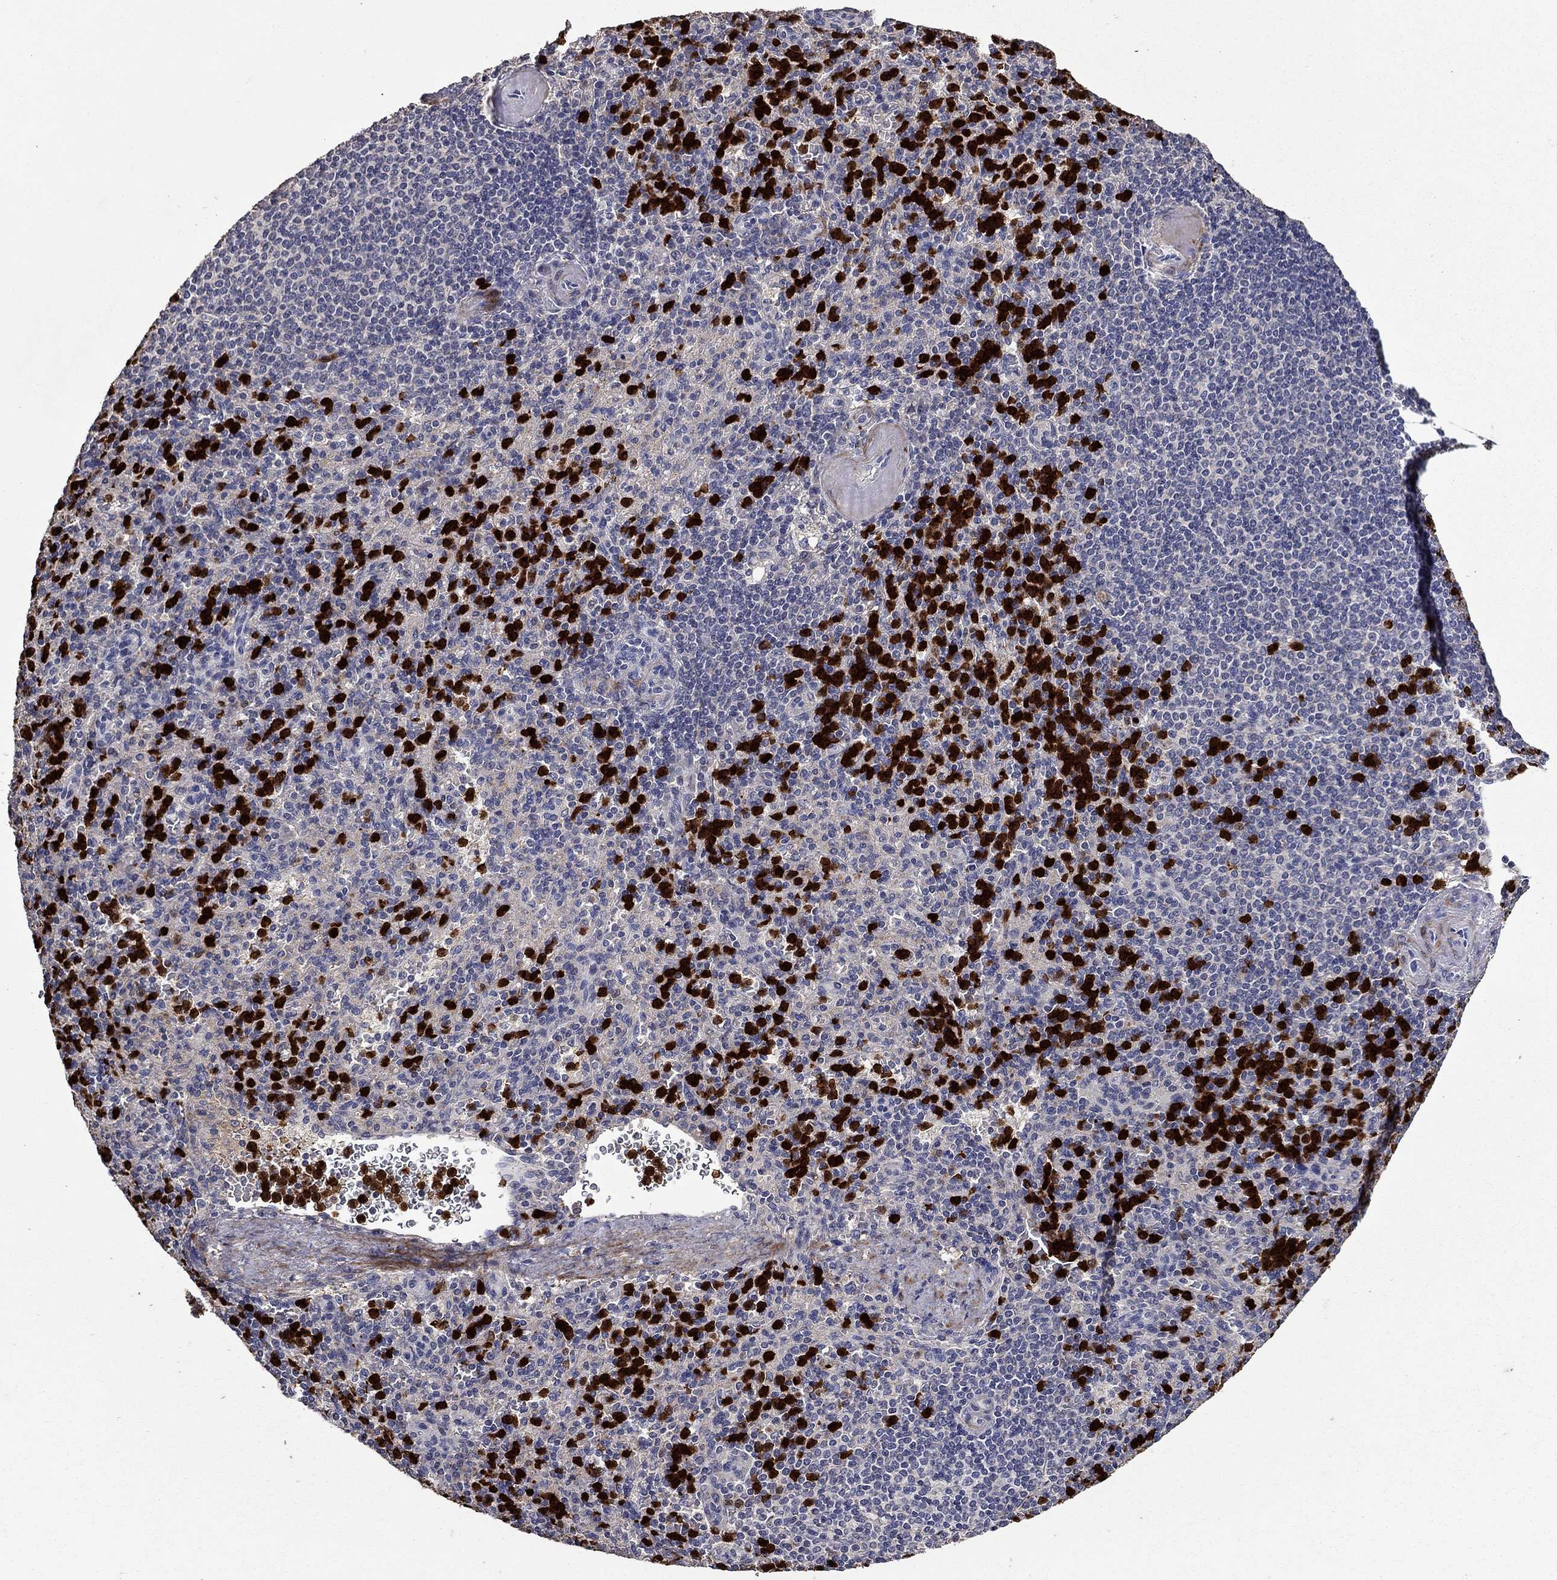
{"staining": {"intensity": "strong", "quantity": "25%-75%", "location": "nuclear"}, "tissue": "spleen", "cell_type": "Cells in red pulp", "image_type": "normal", "snomed": [{"axis": "morphology", "description": "Normal tissue, NOS"}, {"axis": "topography", "description": "Spleen"}], "caption": "Approximately 25%-75% of cells in red pulp in benign spleen display strong nuclear protein staining as visualized by brown immunohistochemical staining.", "gene": "SATB1", "patient": {"sex": "female", "age": 74}}